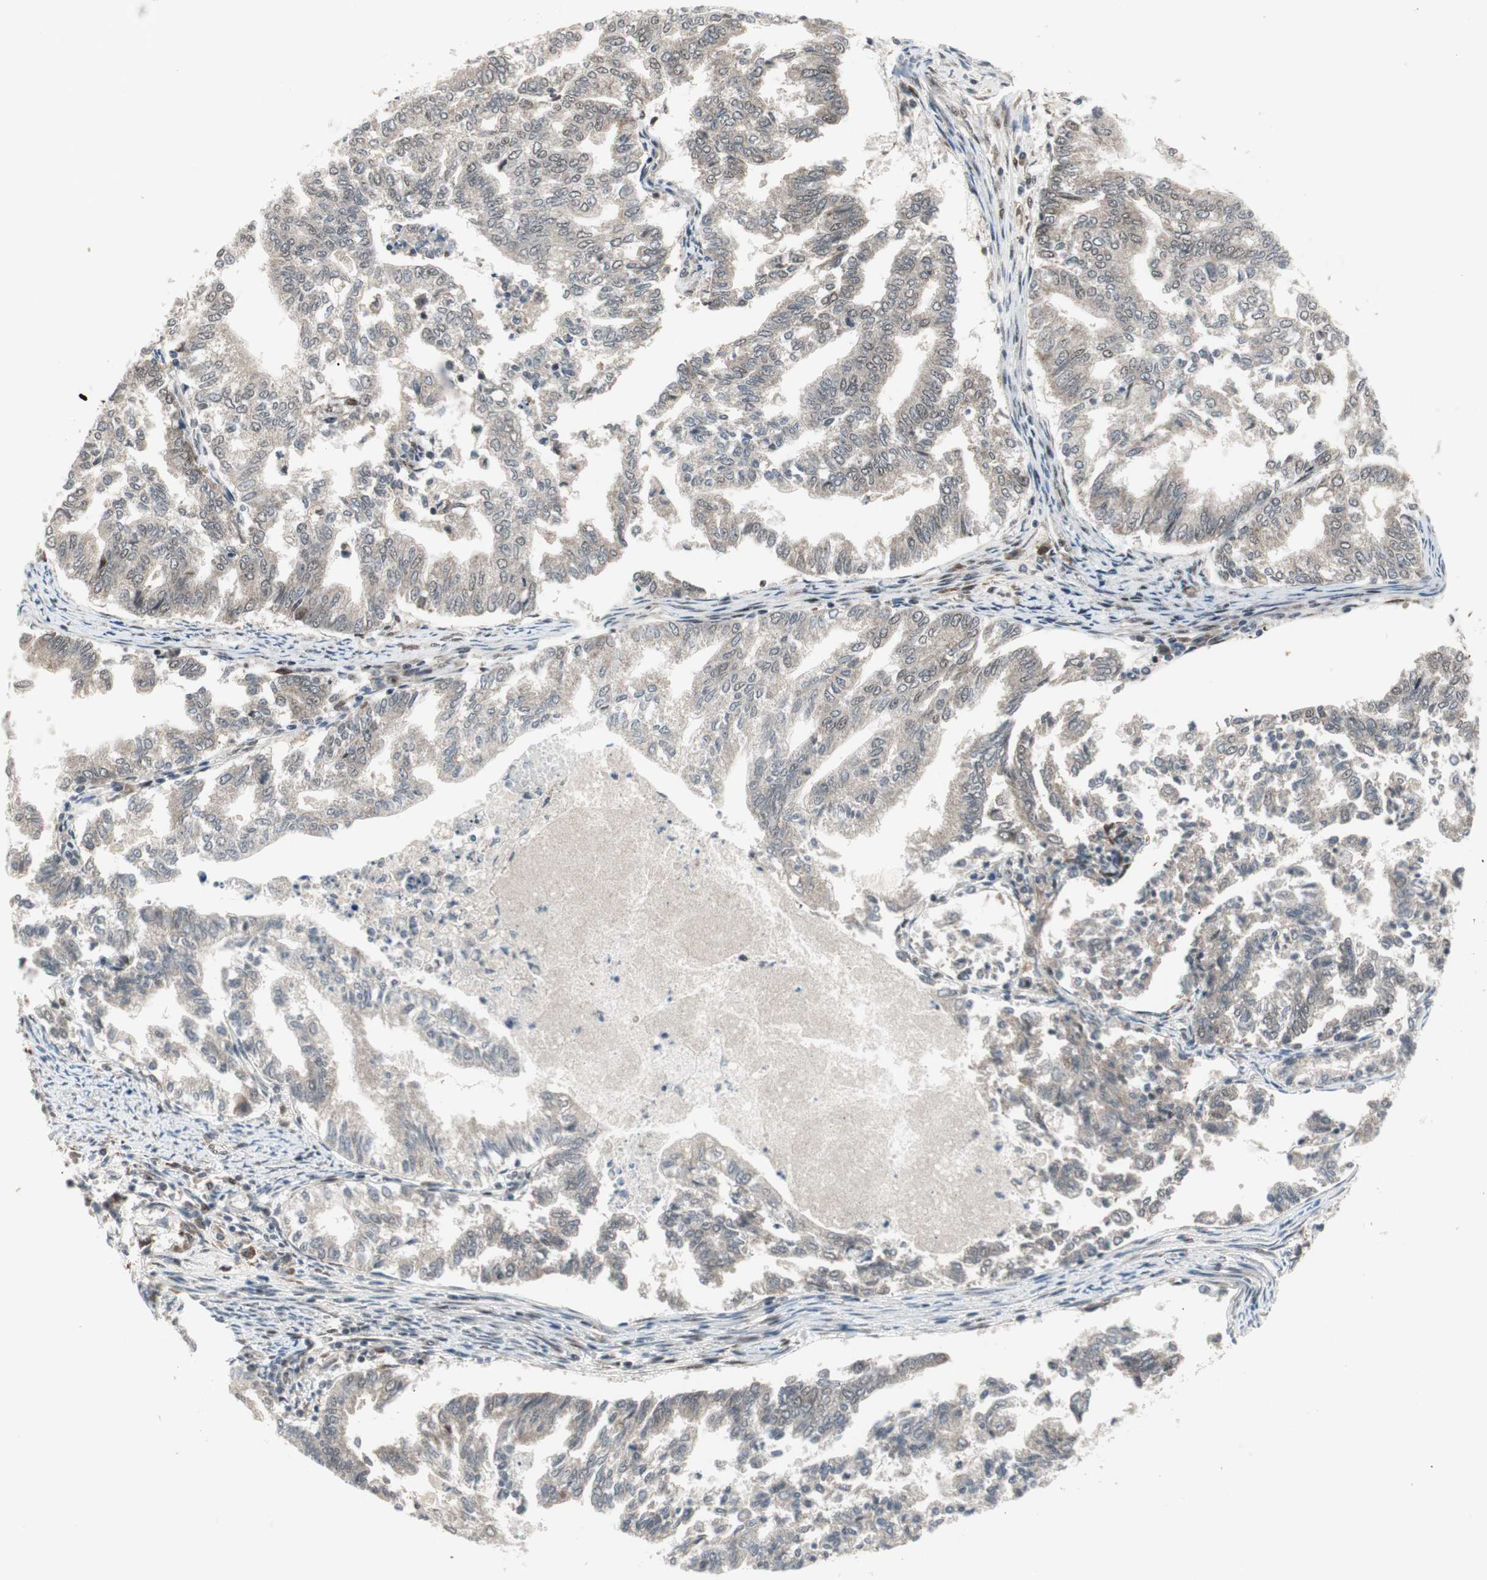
{"staining": {"intensity": "weak", "quantity": ">75%", "location": "cytoplasmic/membranous"}, "tissue": "endometrial cancer", "cell_type": "Tumor cells", "image_type": "cancer", "snomed": [{"axis": "morphology", "description": "Adenocarcinoma, NOS"}, {"axis": "topography", "description": "Endometrium"}], "caption": "Adenocarcinoma (endometrial) tissue reveals weak cytoplasmic/membranous staining in about >75% of tumor cells, visualized by immunohistochemistry.", "gene": "TCF12", "patient": {"sex": "female", "age": 79}}